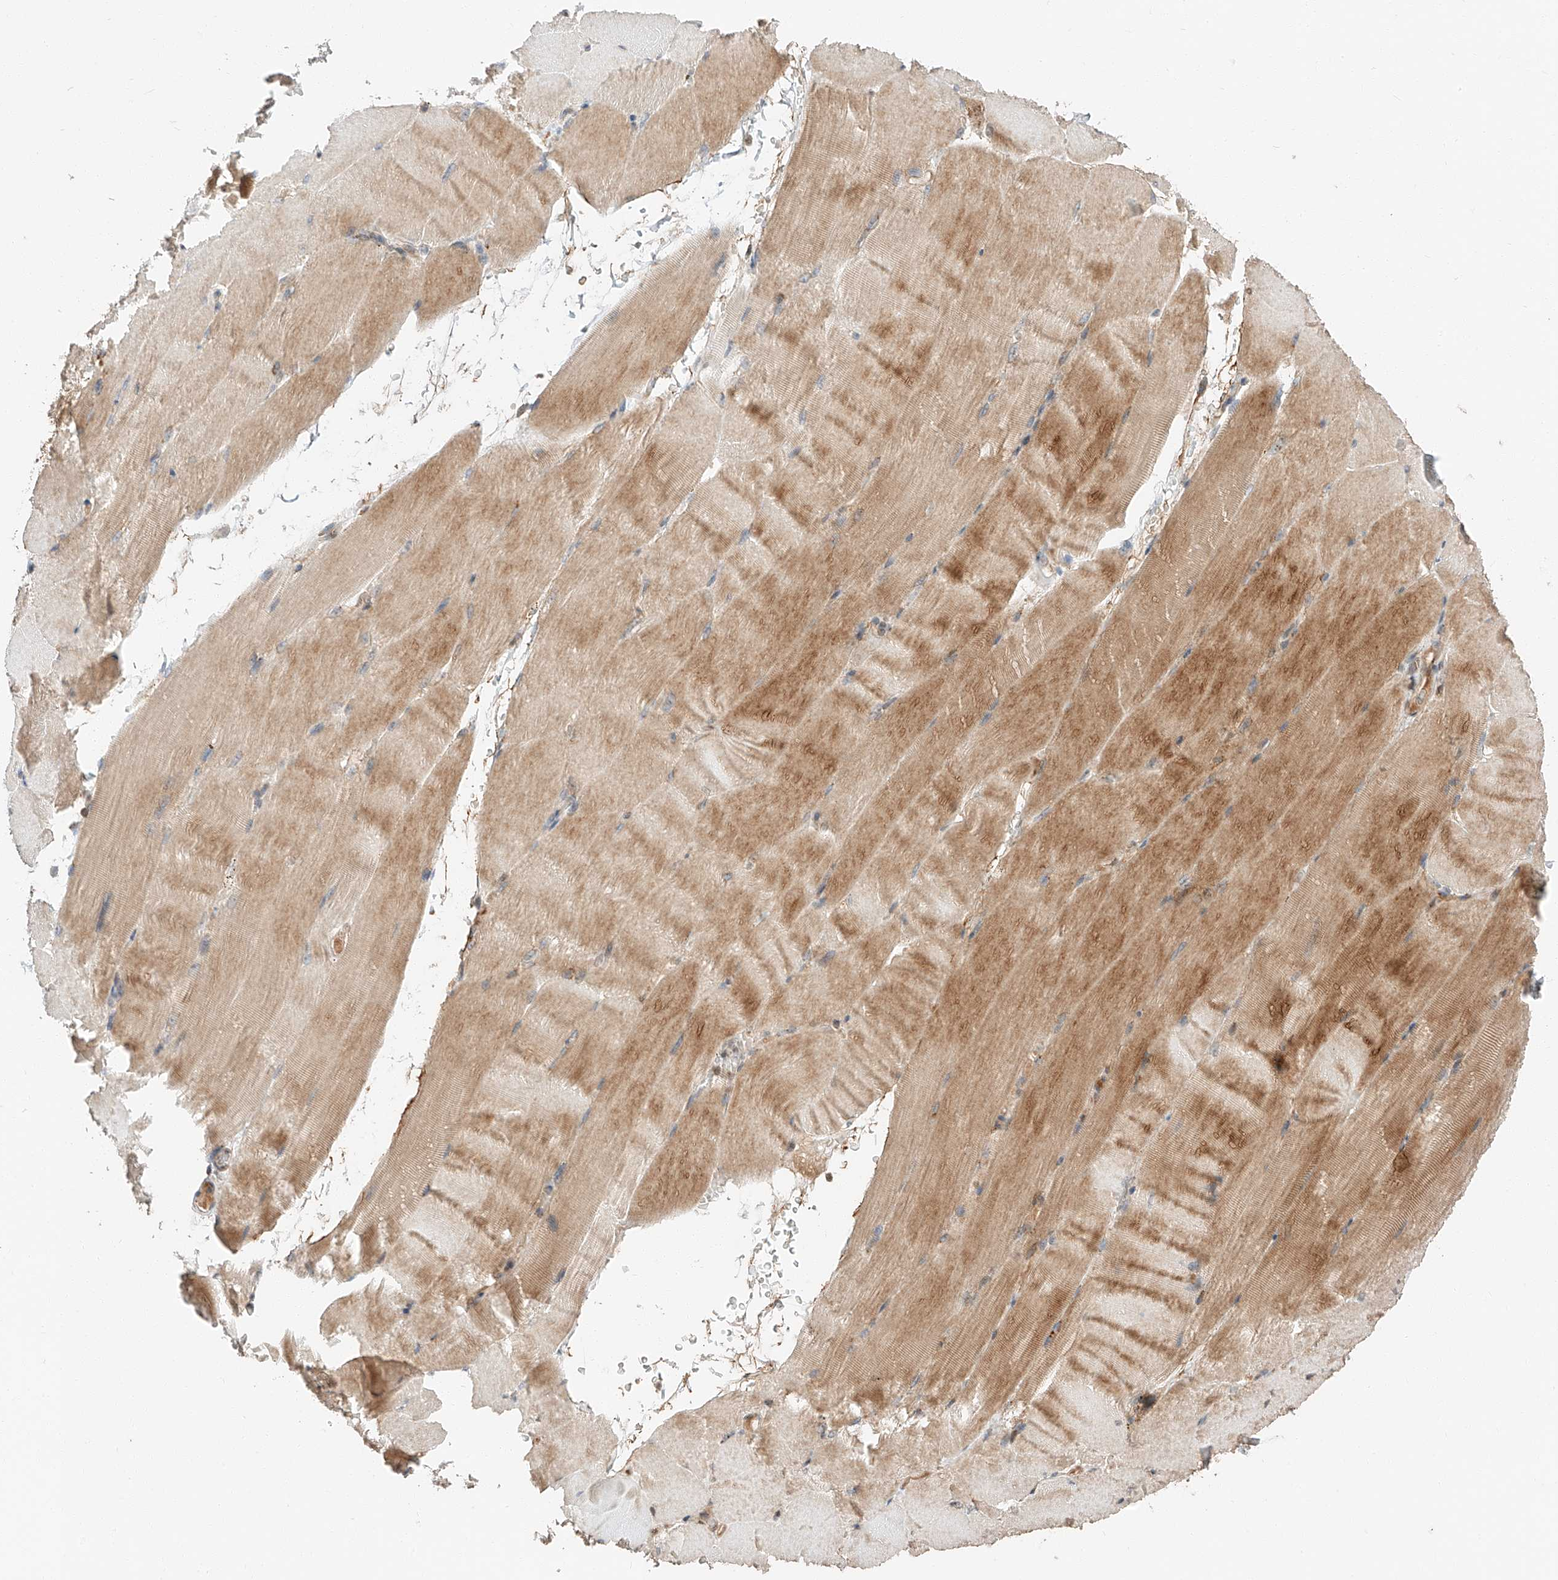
{"staining": {"intensity": "moderate", "quantity": "25%-75%", "location": "cytoplasmic/membranous"}, "tissue": "skeletal muscle", "cell_type": "Myocytes", "image_type": "normal", "snomed": [{"axis": "morphology", "description": "Normal tissue, NOS"}, {"axis": "topography", "description": "Skeletal muscle"}, {"axis": "topography", "description": "Parathyroid gland"}], "caption": "Normal skeletal muscle demonstrates moderate cytoplasmic/membranous expression in about 25%-75% of myocytes (DAB (3,3'-diaminobenzidine) = brown stain, brightfield microscopy at high magnification)..", "gene": "ARHGAP33", "patient": {"sex": "female", "age": 37}}